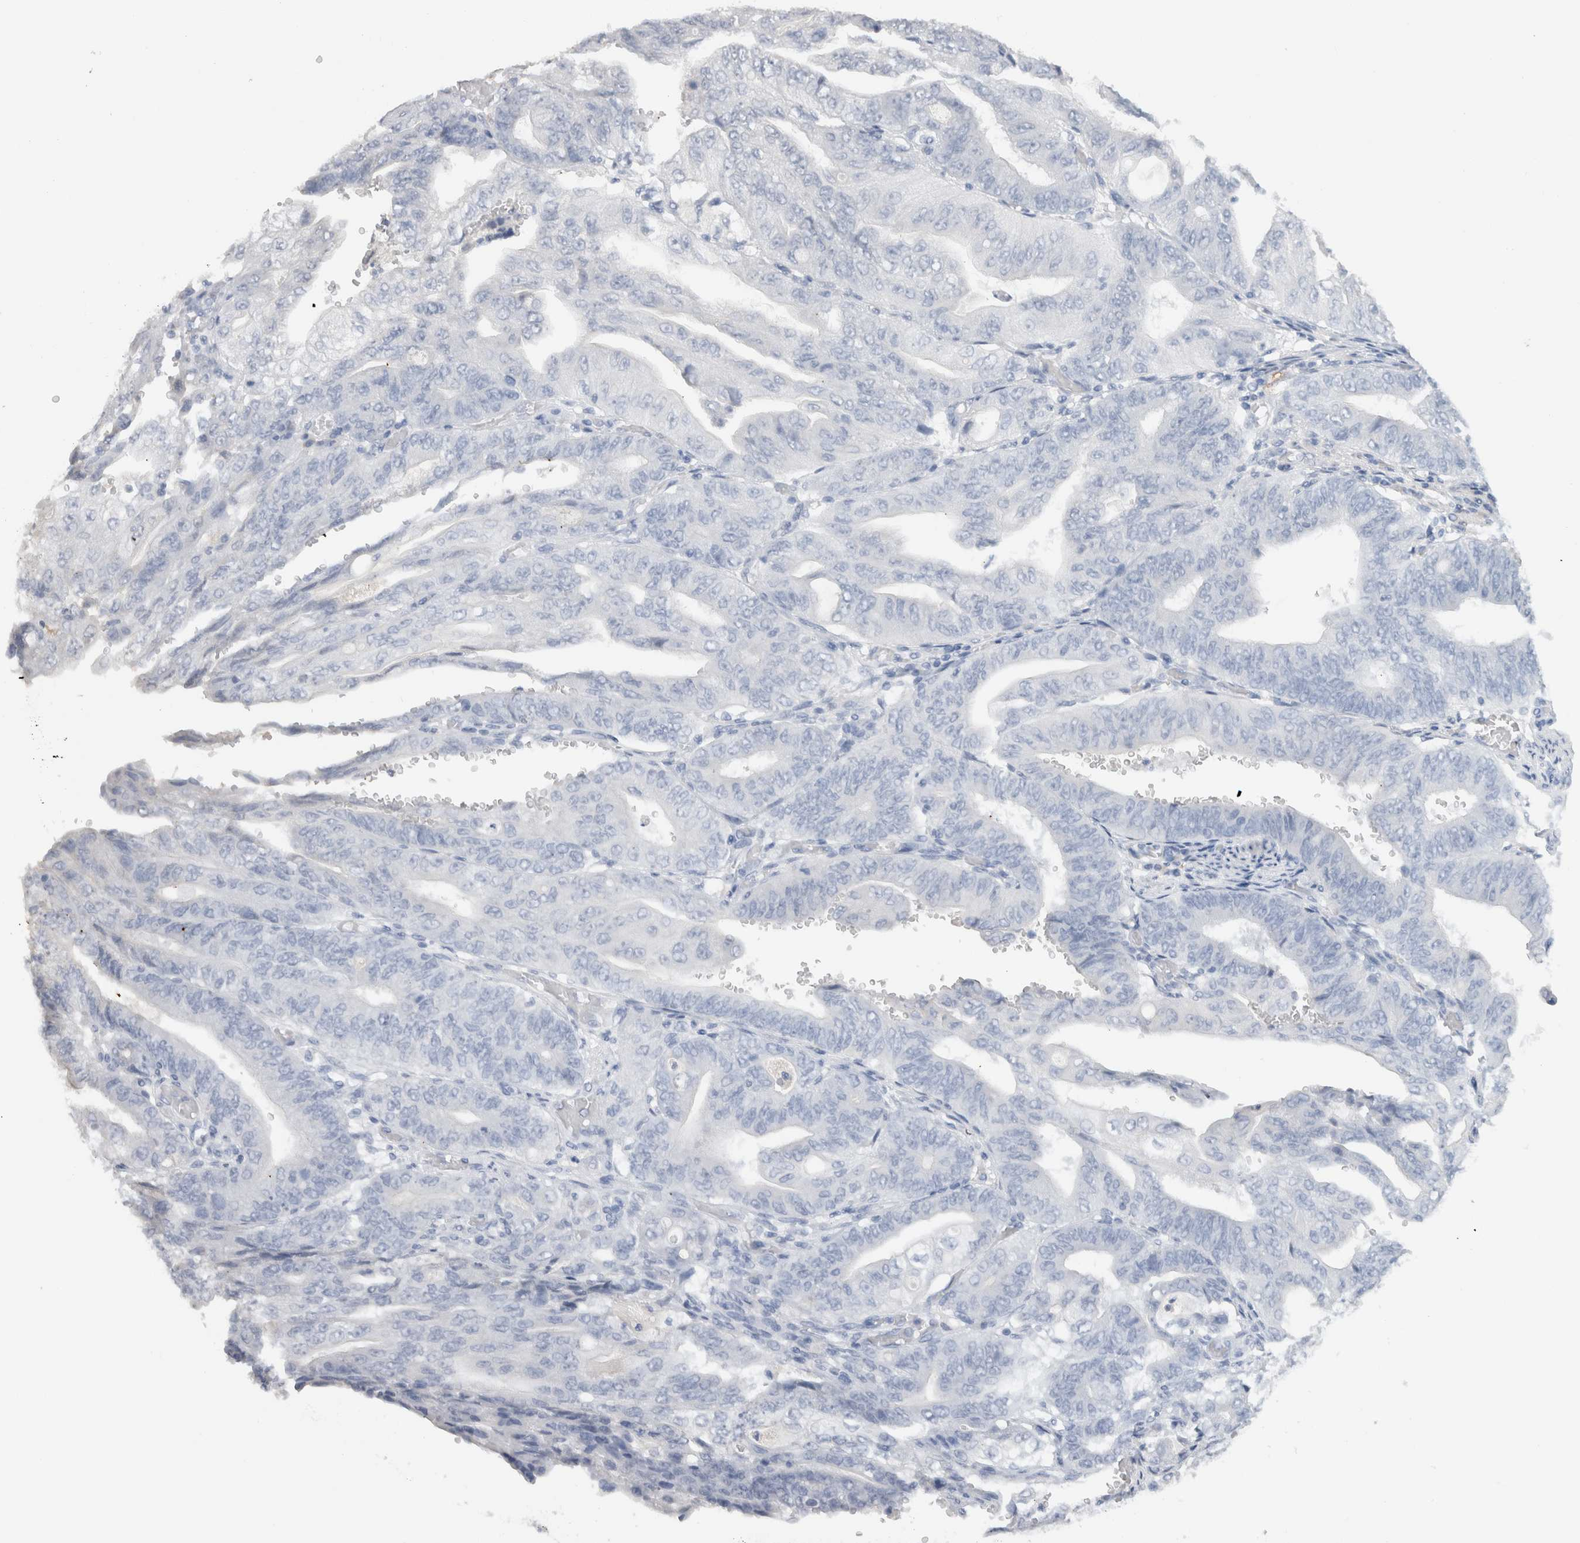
{"staining": {"intensity": "negative", "quantity": "none", "location": "none"}, "tissue": "stomach cancer", "cell_type": "Tumor cells", "image_type": "cancer", "snomed": [{"axis": "morphology", "description": "Adenocarcinoma, NOS"}, {"axis": "topography", "description": "Stomach"}], "caption": "This is an immunohistochemistry (IHC) micrograph of human adenocarcinoma (stomach). There is no positivity in tumor cells.", "gene": "LAMP3", "patient": {"sex": "female", "age": 73}}